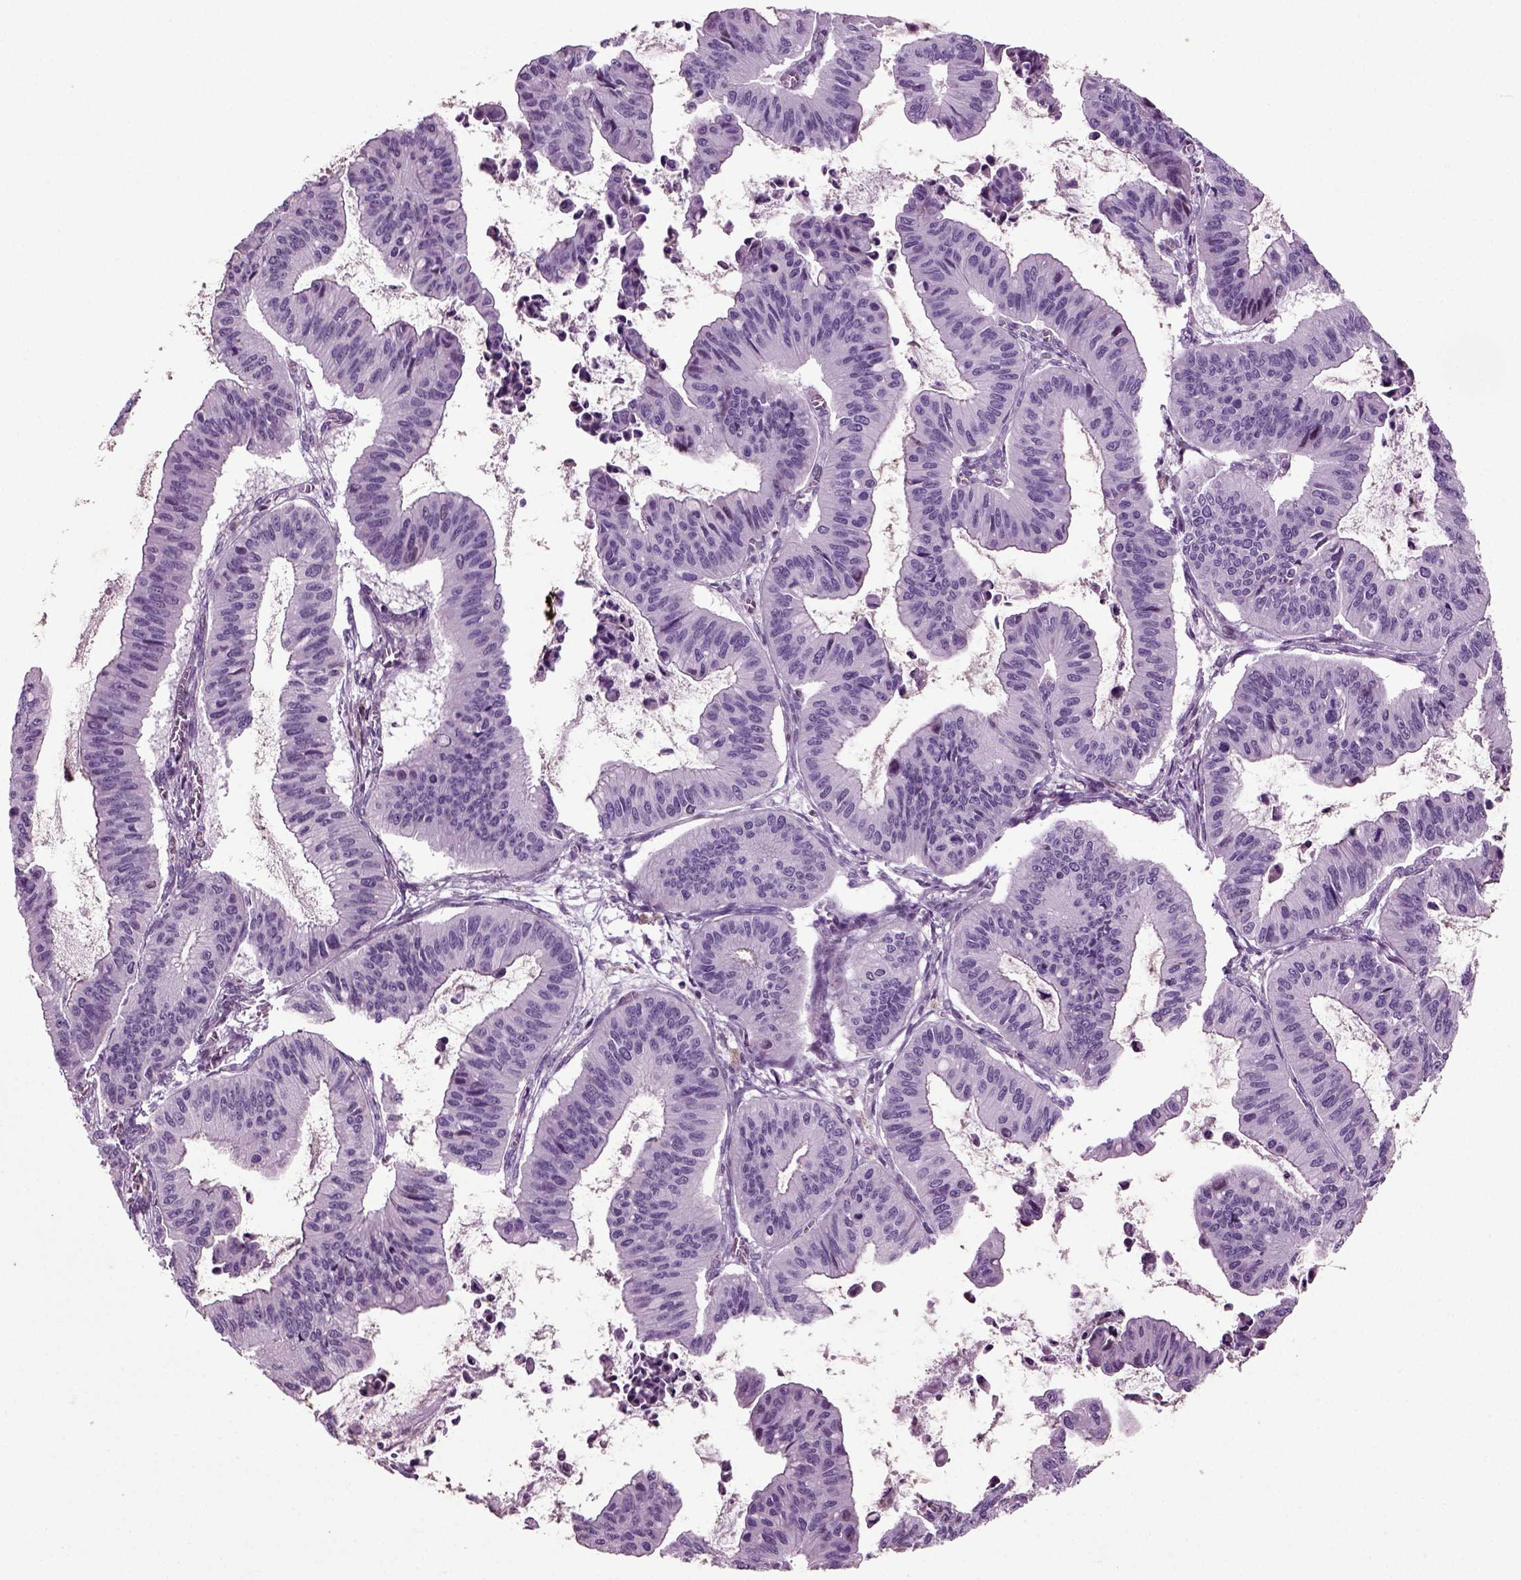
{"staining": {"intensity": "negative", "quantity": "none", "location": "none"}, "tissue": "ovarian cancer", "cell_type": "Tumor cells", "image_type": "cancer", "snomed": [{"axis": "morphology", "description": "Cystadenocarcinoma, mucinous, NOS"}, {"axis": "topography", "description": "Ovary"}], "caption": "This is an immunohistochemistry micrograph of human ovarian cancer (mucinous cystadenocarcinoma). There is no staining in tumor cells.", "gene": "ARID3A", "patient": {"sex": "female", "age": 72}}